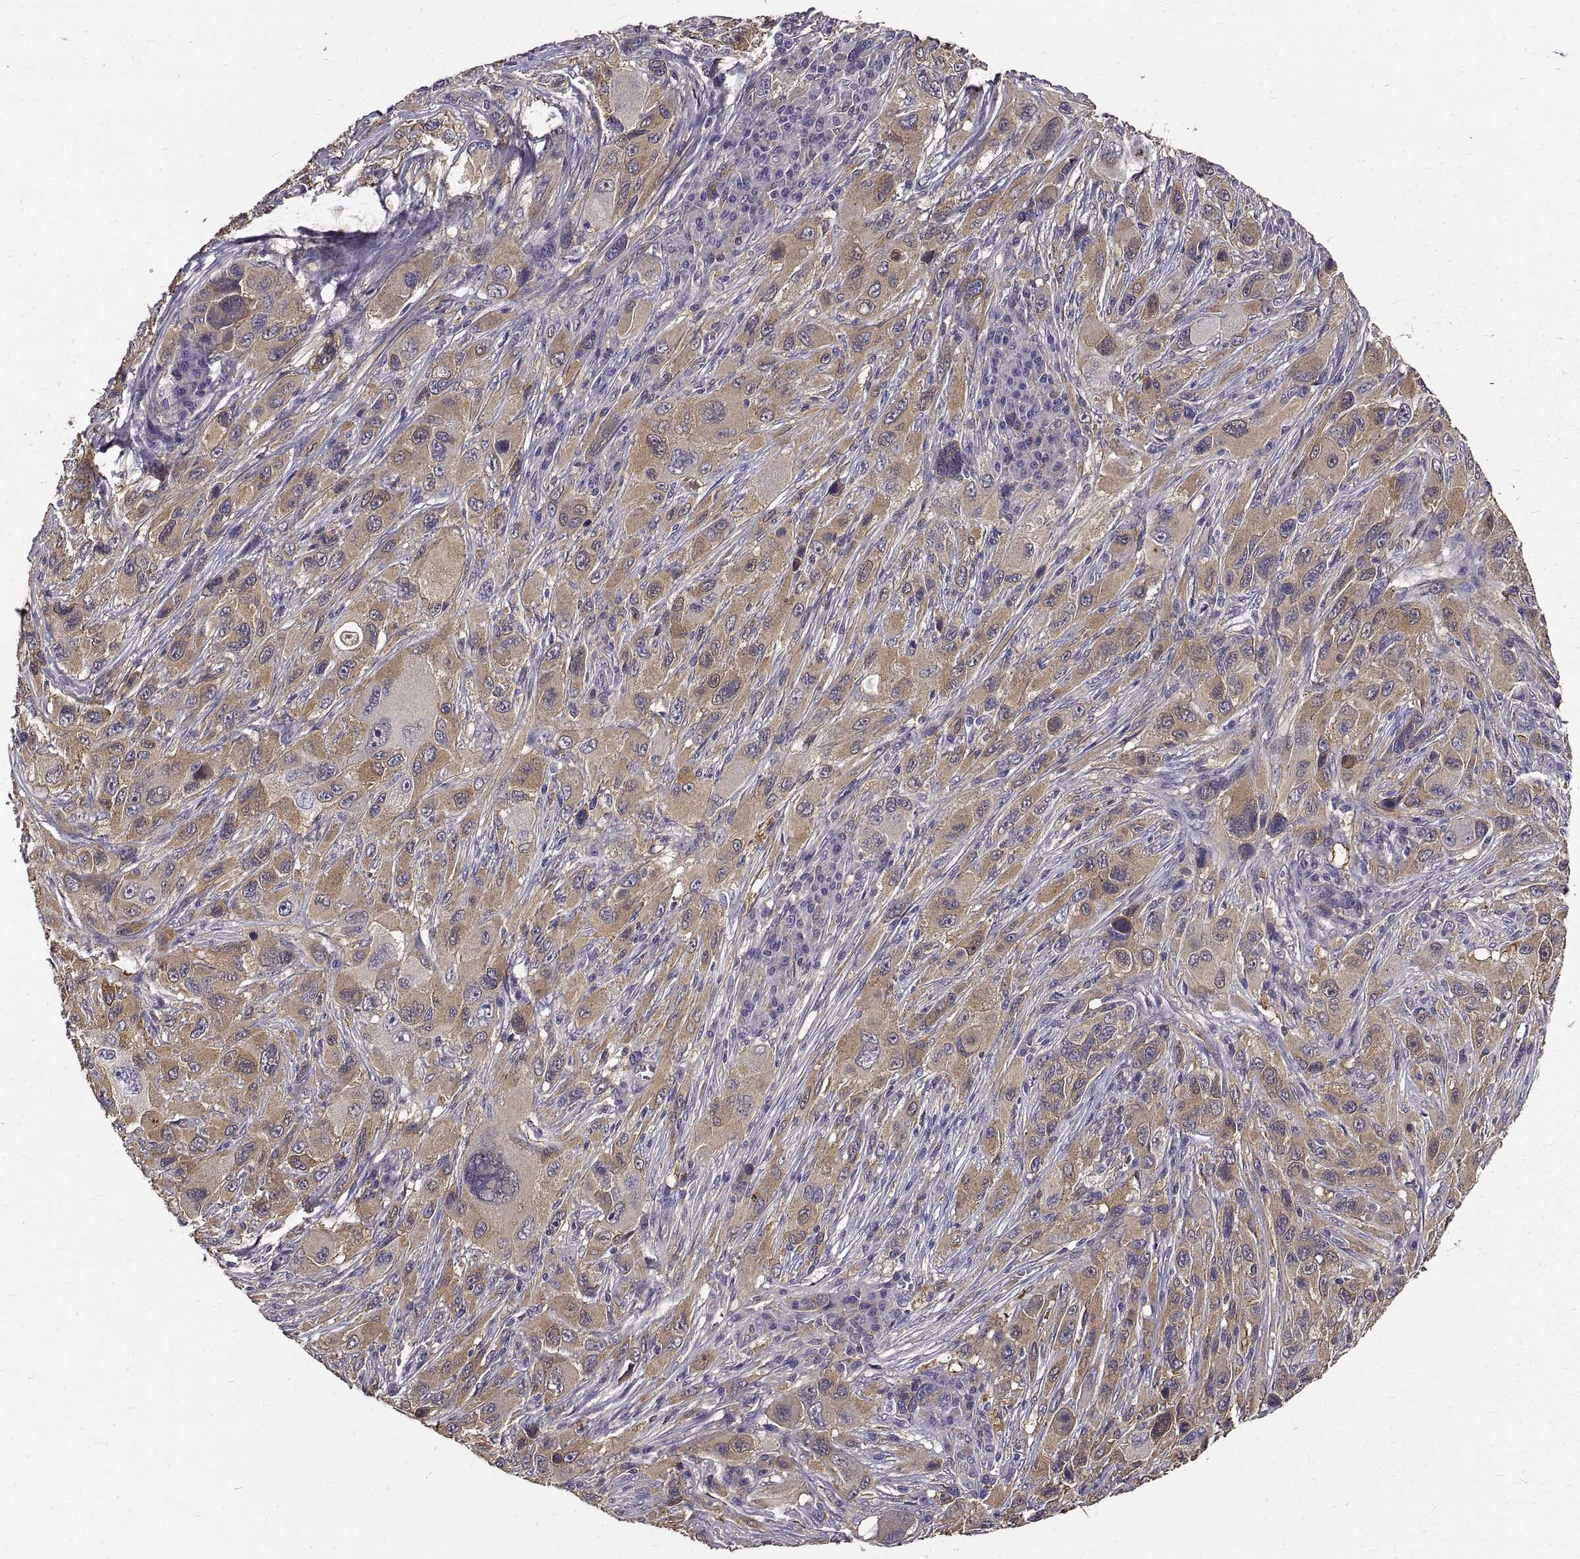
{"staining": {"intensity": "weak", "quantity": ">75%", "location": "cytoplasmic/membranous"}, "tissue": "melanoma", "cell_type": "Tumor cells", "image_type": "cancer", "snomed": [{"axis": "morphology", "description": "Malignant melanoma, NOS"}, {"axis": "topography", "description": "Skin"}], "caption": "IHC photomicrograph of human melanoma stained for a protein (brown), which exhibits low levels of weak cytoplasmic/membranous positivity in approximately >75% of tumor cells.", "gene": "PEA15", "patient": {"sex": "male", "age": 53}}